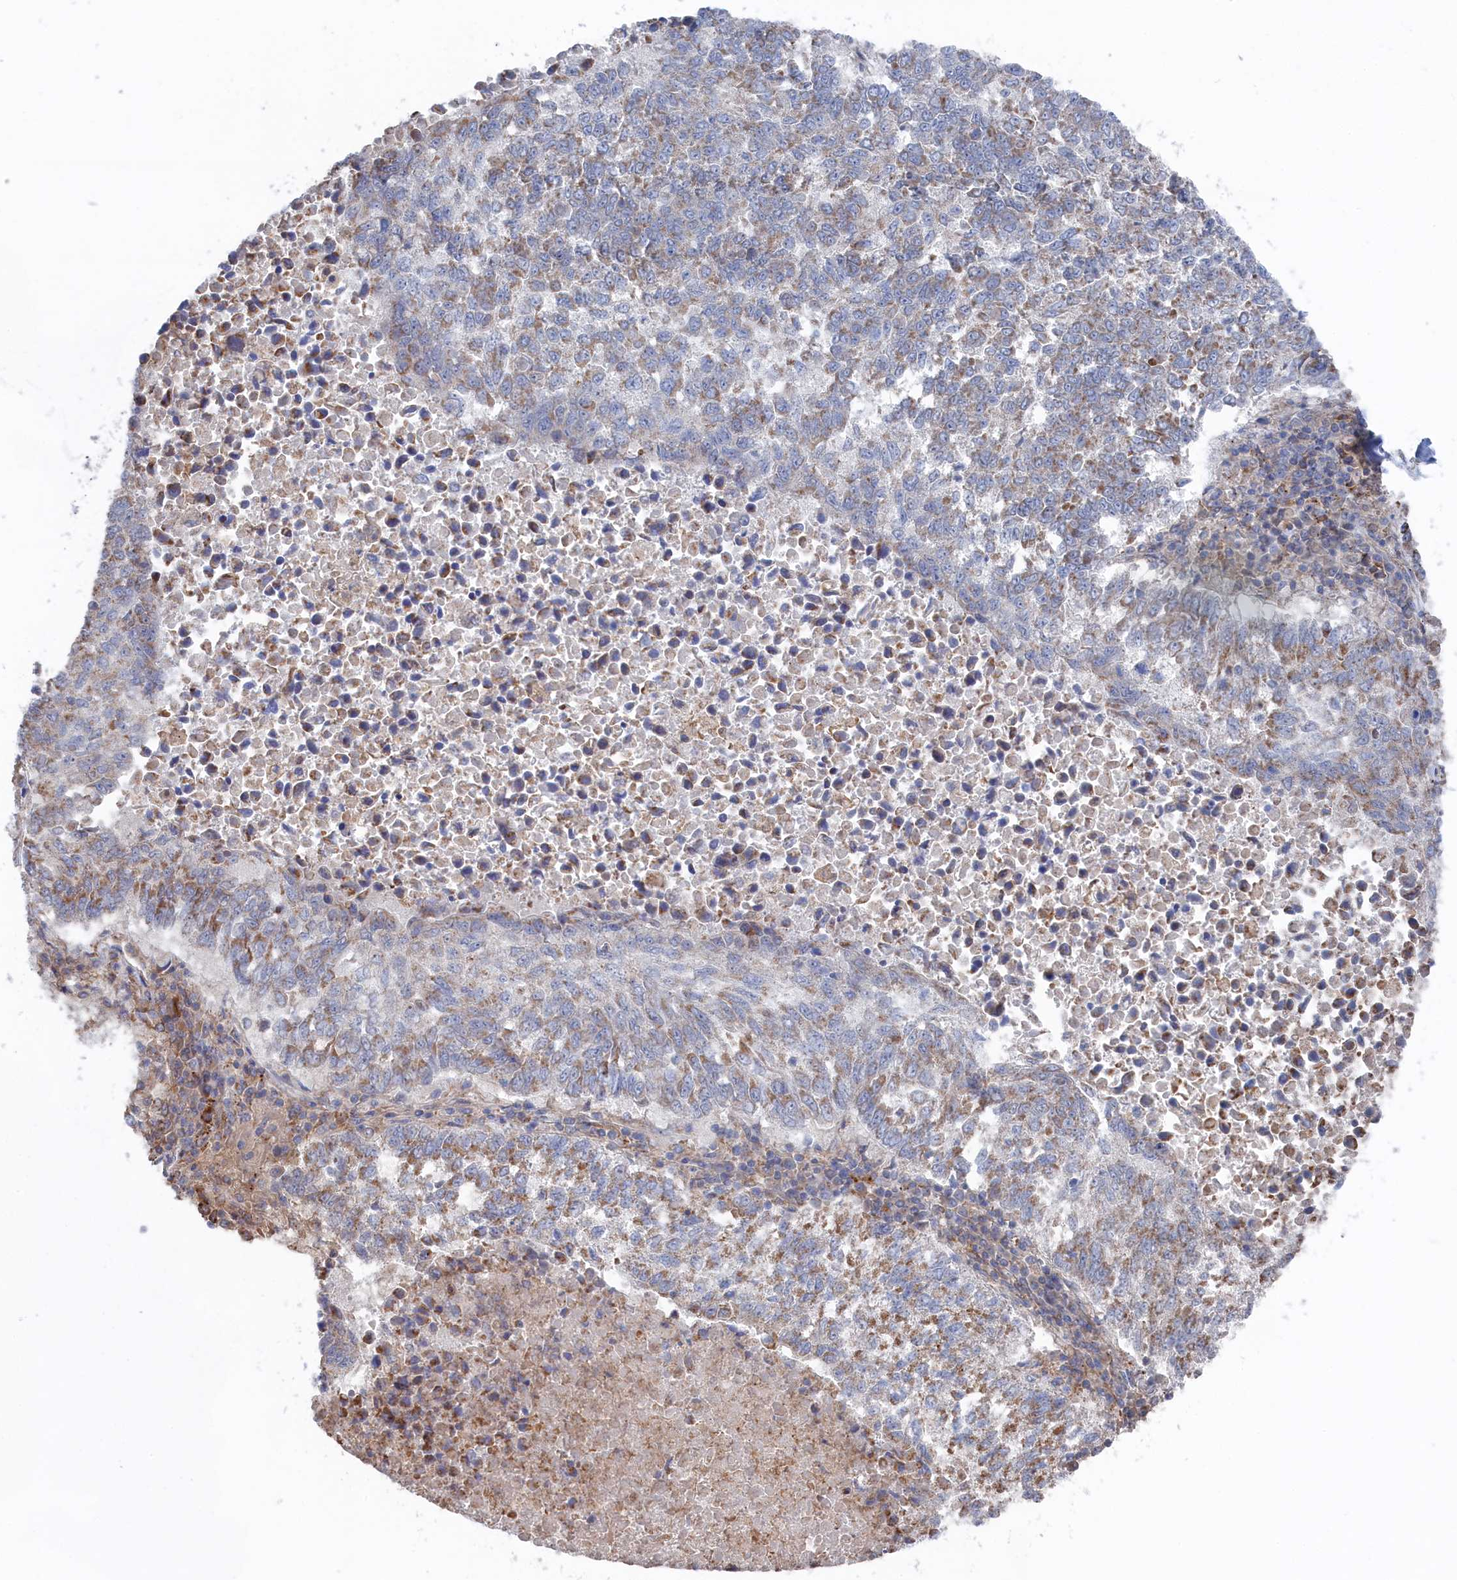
{"staining": {"intensity": "moderate", "quantity": "25%-75%", "location": "cytoplasmic/membranous"}, "tissue": "lung cancer", "cell_type": "Tumor cells", "image_type": "cancer", "snomed": [{"axis": "morphology", "description": "Squamous cell carcinoma, NOS"}, {"axis": "topography", "description": "Lung"}], "caption": "Lung squamous cell carcinoma stained for a protein reveals moderate cytoplasmic/membranous positivity in tumor cells.", "gene": "FILIP1L", "patient": {"sex": "male", "age": 73}}